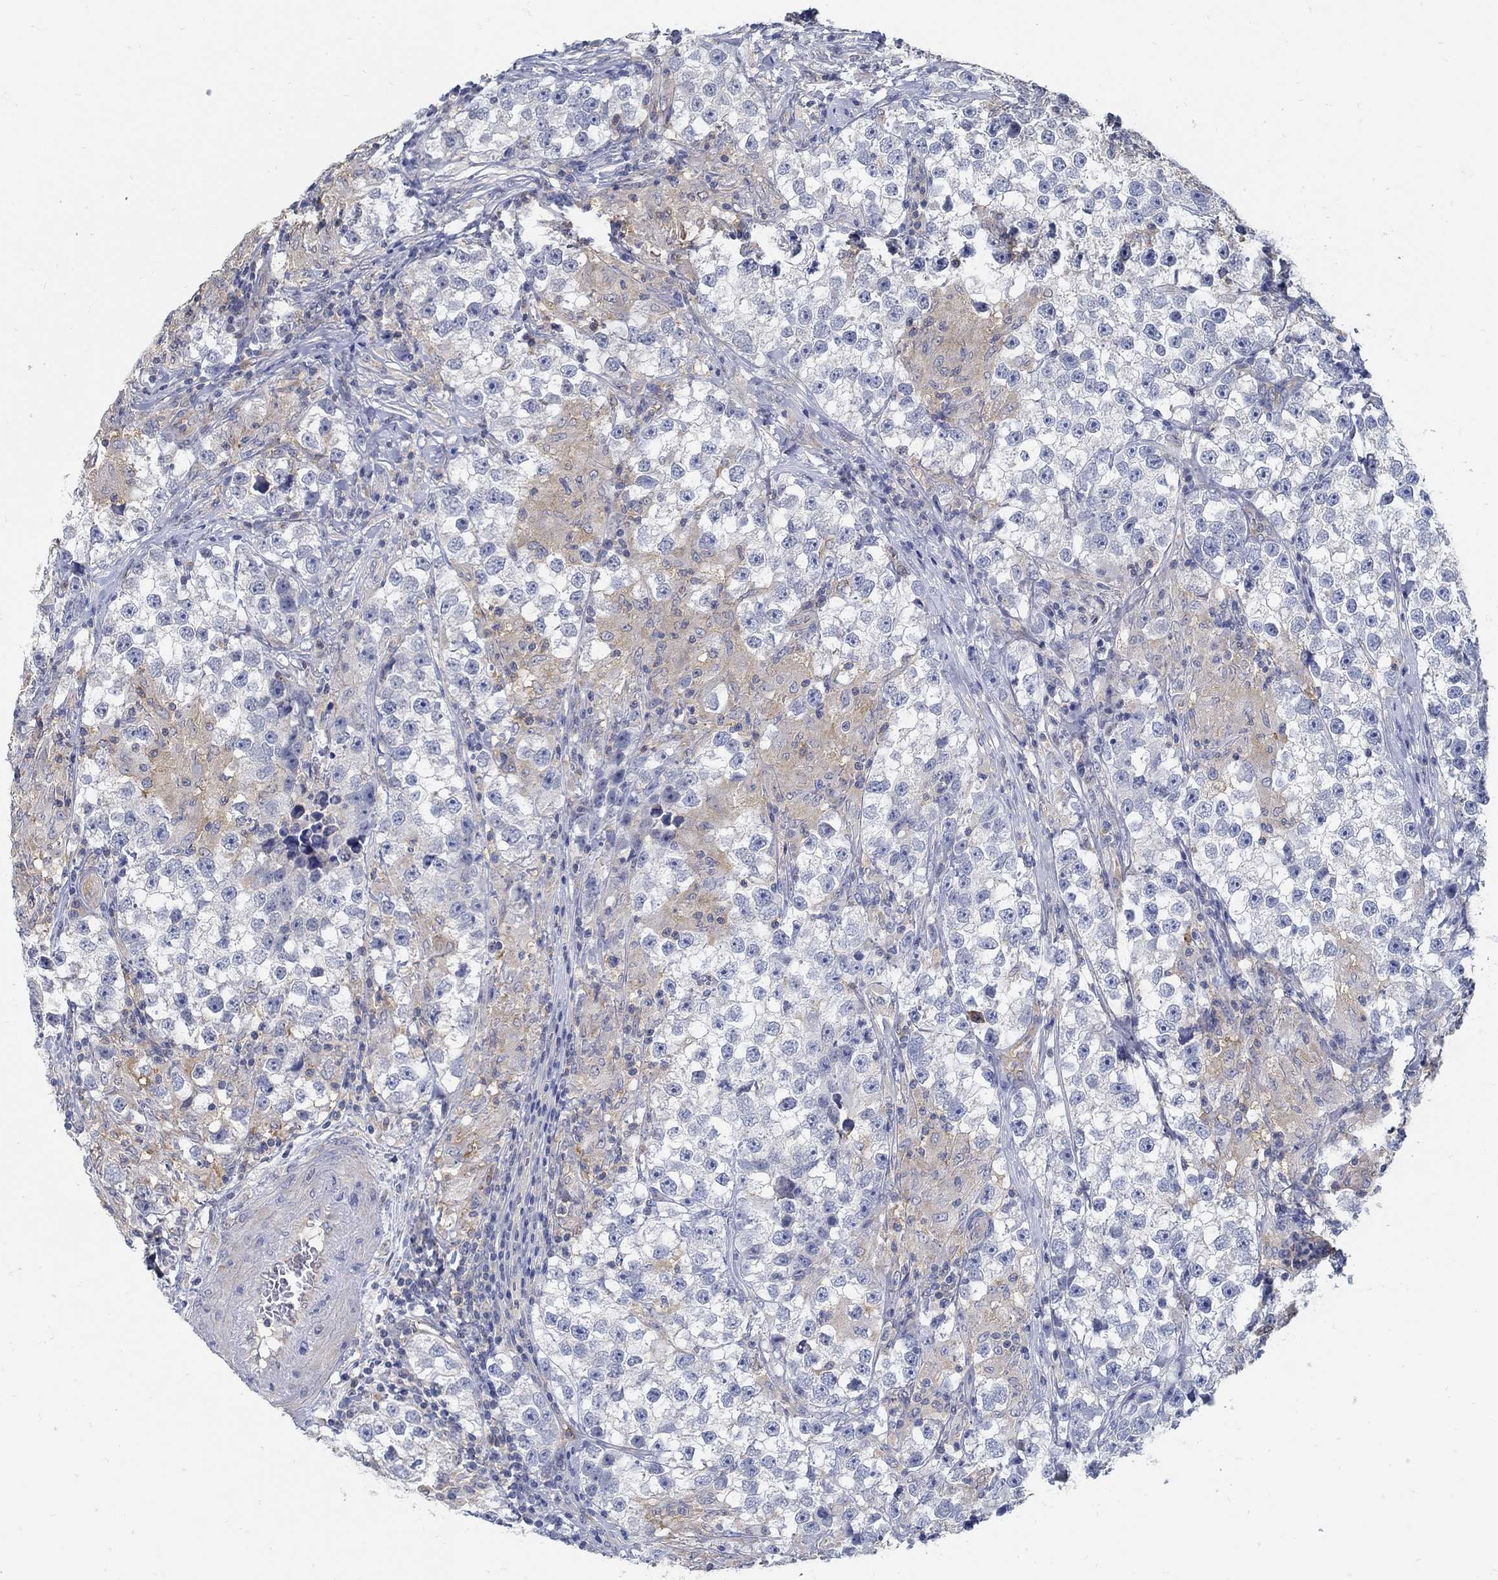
{"staining": {"intensity": "moderate", "quantity": "<25%", "location": "cytoplasmic/membranous"}, "tissue": "testis cancer", "cell_type": "Tumor cells", "image_type": "cancer", "snomed": [{"axis": "morphology", "description": "Seminoma, NOS"}, {"axis": "topography", "description": "Testis"}], "caption": "Testis seminoma stained with DAB IHC displays low levels of moderate cytoplasmic/membranous staining in about <25% of tumor cells.", "gene": "PCDH11X", "patient": {"sex": "male", "age": 46}}